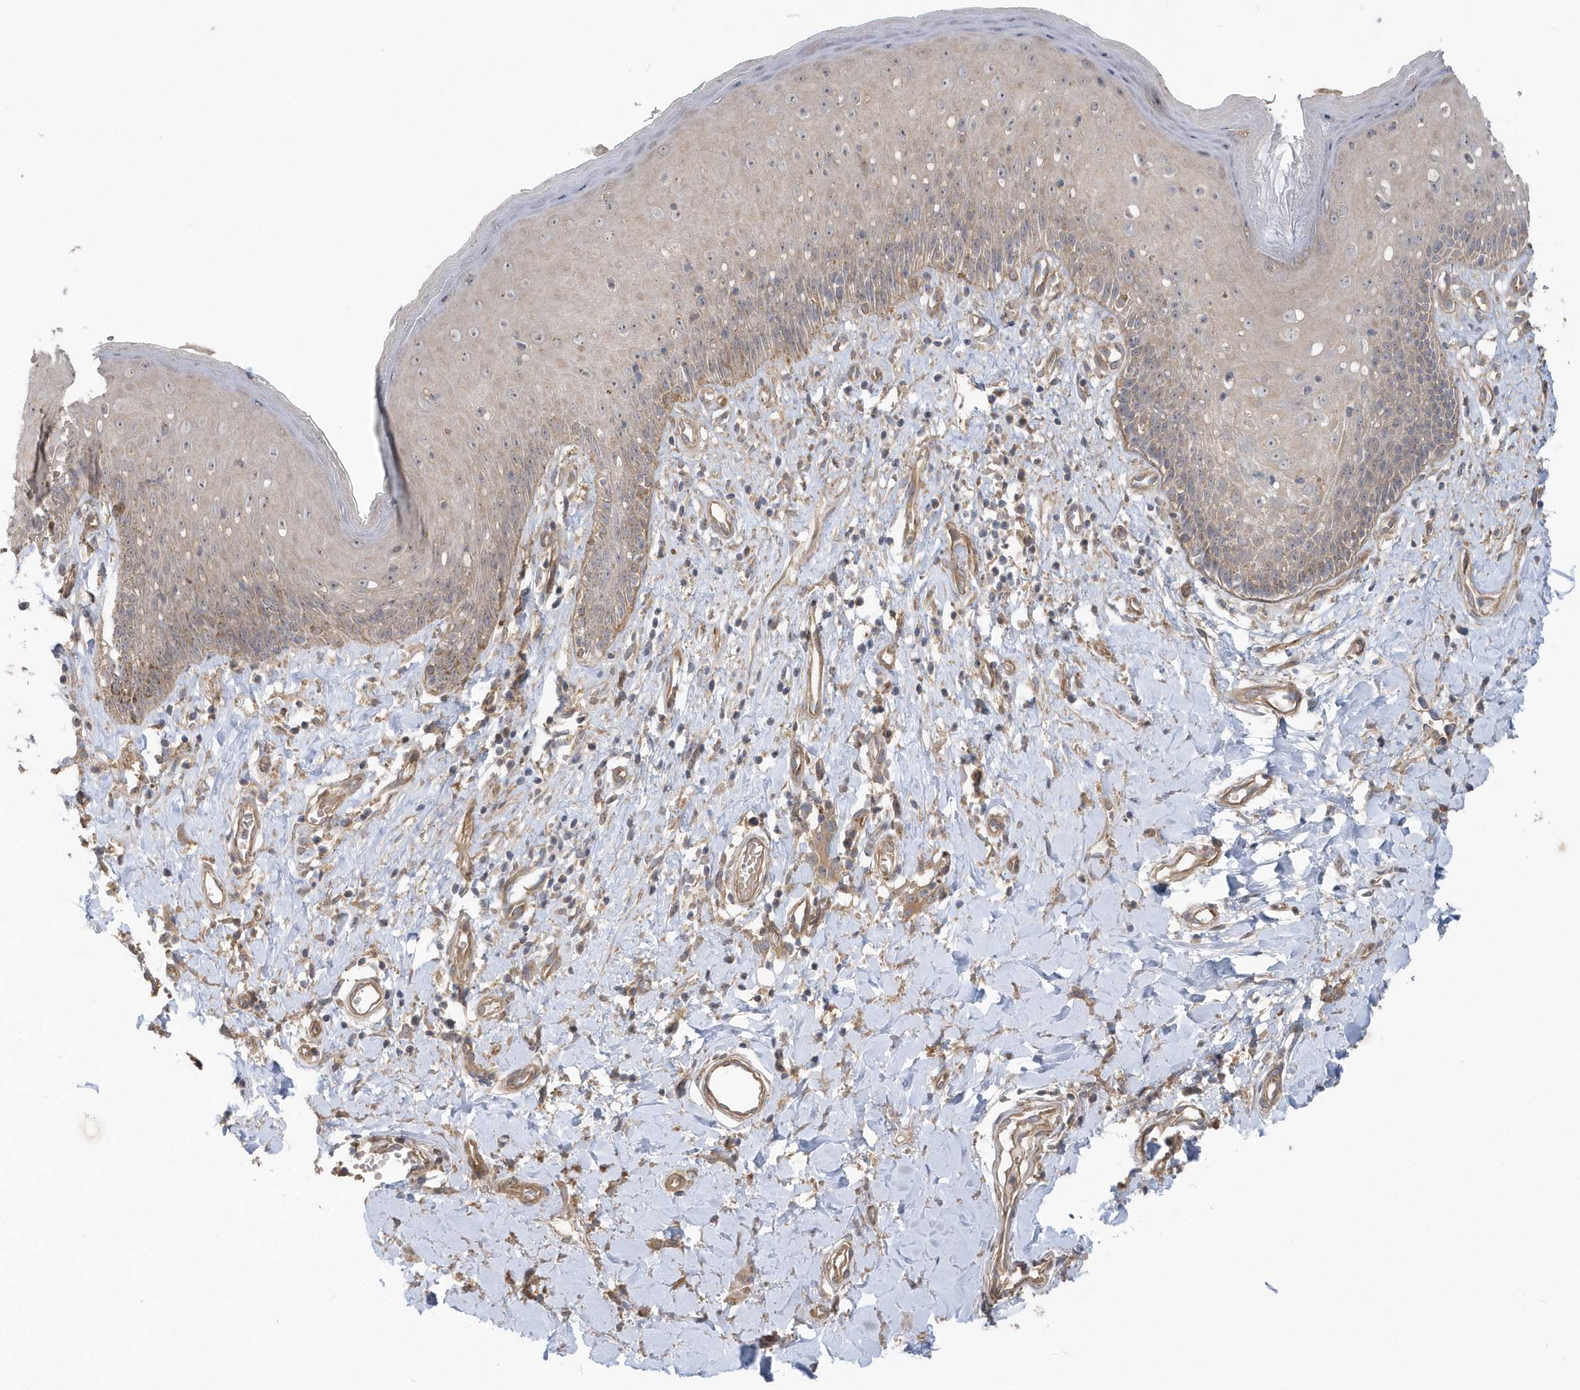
{"staining": {"intensity": "weak", "quantity": "25%-75%", "location": "cytoplasmic/membranous"}, "tissue": "skin", "cell_type": "Epidermal cells", "image_type": "normal", "snomed": [{"axis": "morphology", "description": "Normal tissue, NOS"}, {"axis": "morphology", "description": "Squamous cell carcinoma, NOS"}, {"axis": "topography", "description": "Vulva"}], "caption": "High-magnification brightfield microscopy of normal skin stained with DAB (3,3'-diaminobenzidine) (brown) and counterstained with hematoxylin (blue). epidermal cells exhibit weak cytoplasmic/membranous positivity is present in approximately25%-75% of cells.", "gene": "ACTR1A", "patient": {"sex": "female", "age": 85}}